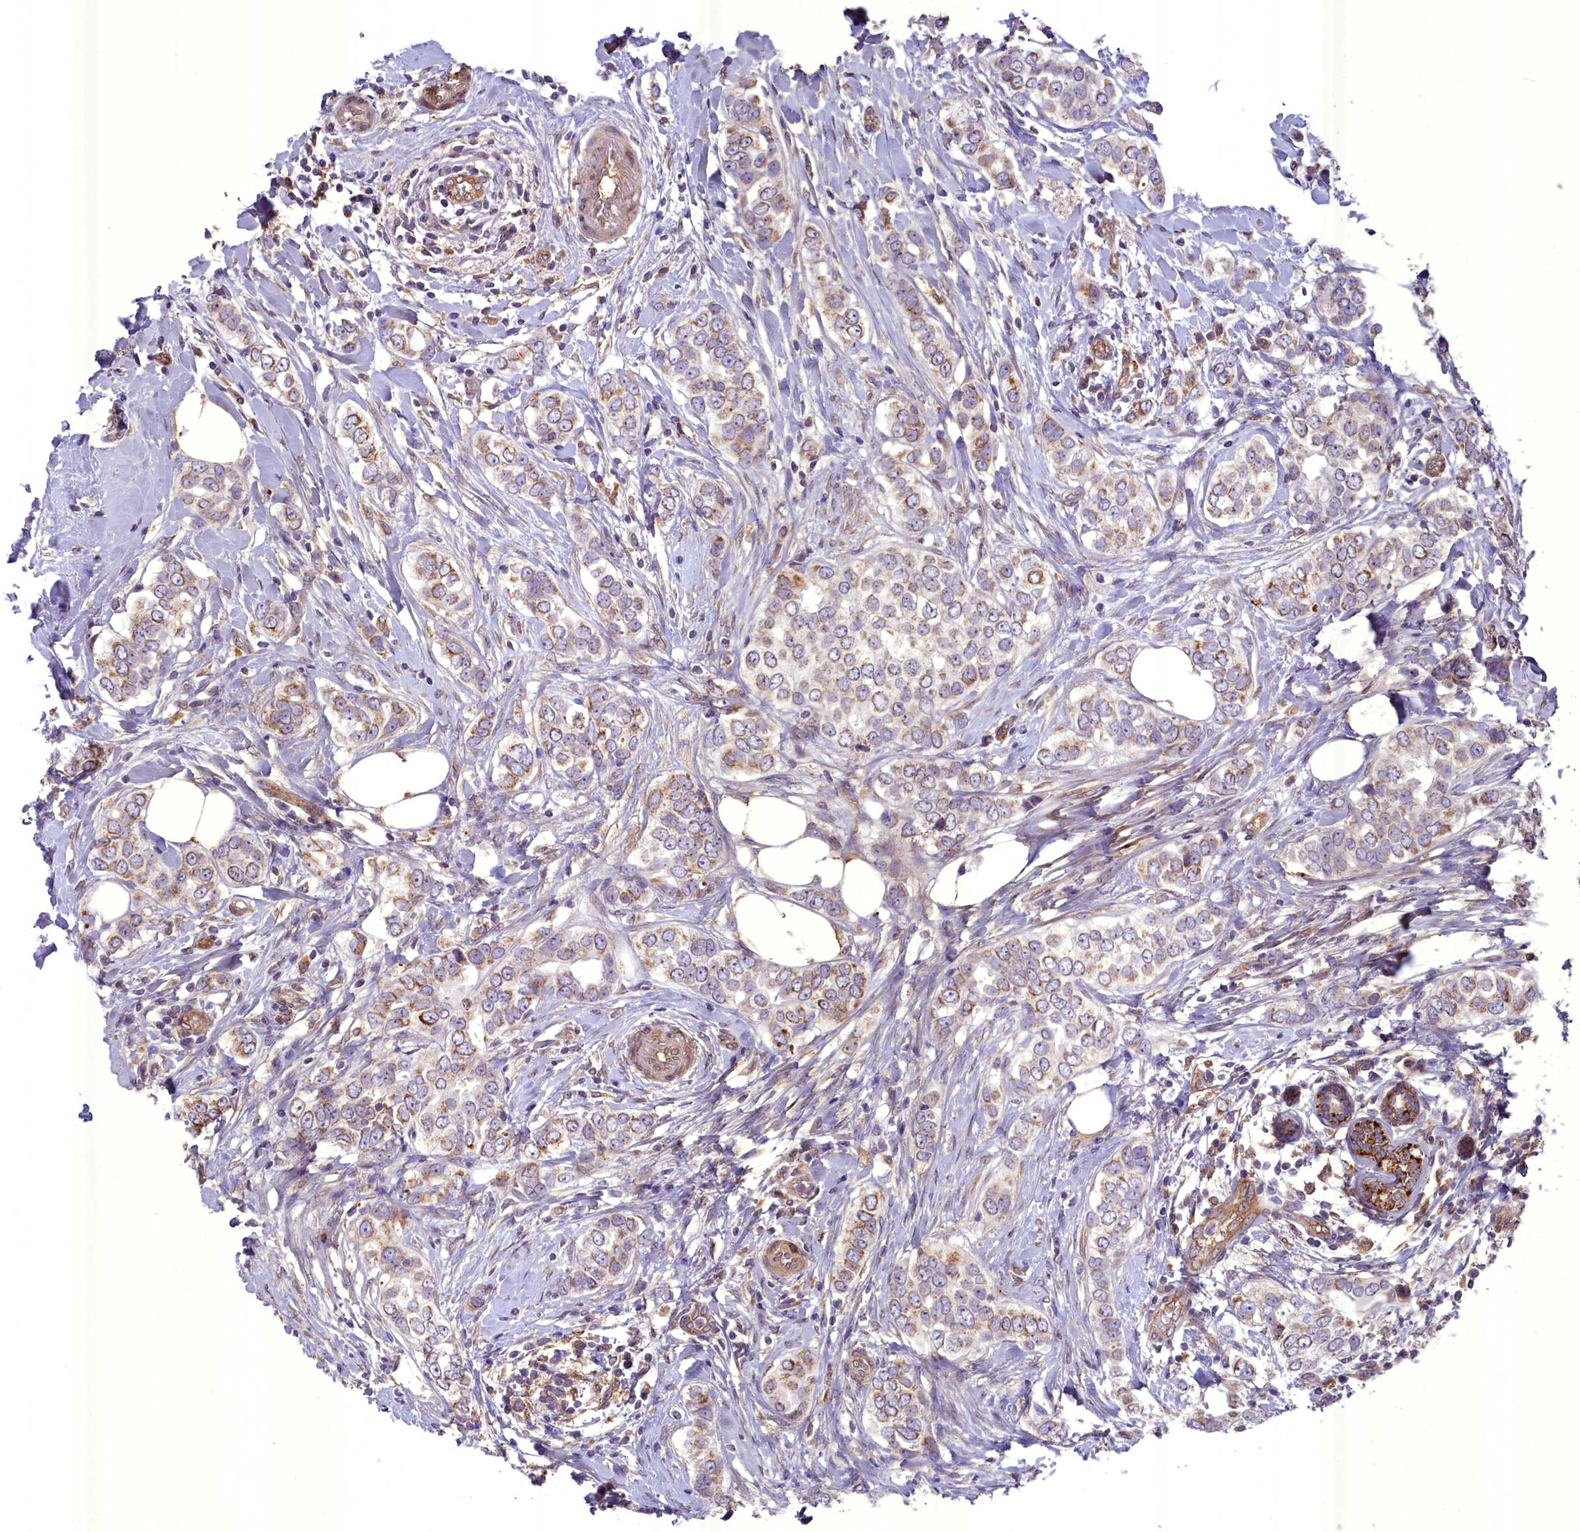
{"staining": {"intensity": "moderate", "quantity": "25%-75%", "location": "cytoplasmic/membranous"}, "tissue": "breast cancer", "cell_type": "Tumor cells", "image_type": "cancer", "snomed": [{"axis": "morphology", "description": "Lobular carcinoma"}, {"axis": "topography", "description": "Breast"}], "caption": "A photomicrograph of breast lobular carcinoma stained for a protein demonstrates moderate cytoplasmic/membranous brown staining in tumor cells.", "gene": "ACAD8", "patient": {"sex": "female", "age": 51}}